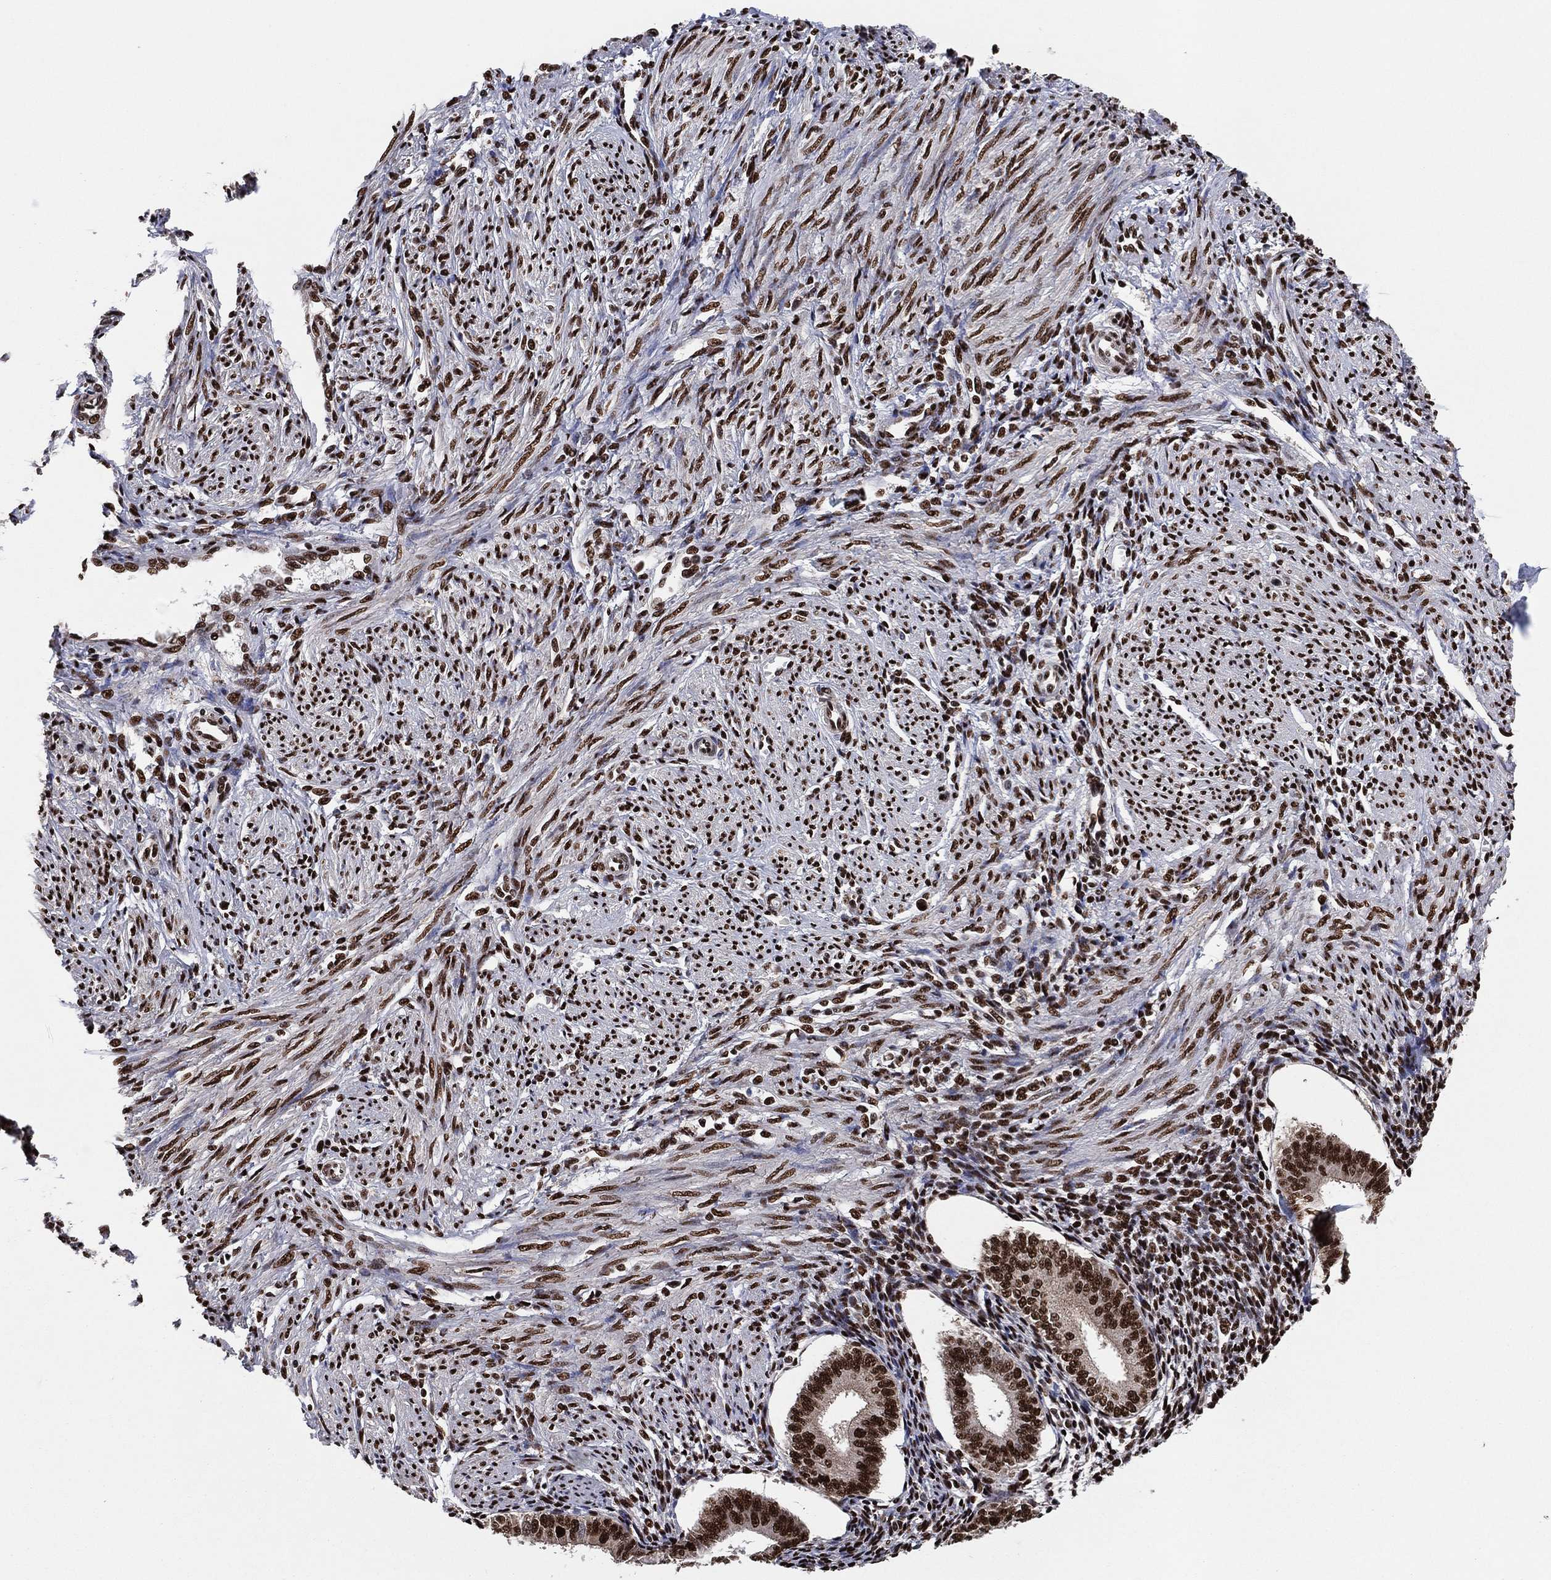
{"staining": {"intensity": "strong", "quantity": ">75%", "location": "nuclear"}, "tissue": "endometrium", "cell_type": "Cells in endometrial stroma", "image_type": "normal", "snomed": [{"axis": "morphology", "description": "Normal tissue, NOS"}, {"axis": "topography", "description": "Endometrium"}], "caption": "Strong nuclear positivity for a protein is seen in approximately >75% of cells in endometrial stroma of unremarkable endometrium using IHC.", "gene": "TP53BP1", "patient": {"sex": "female", "age": 39}}